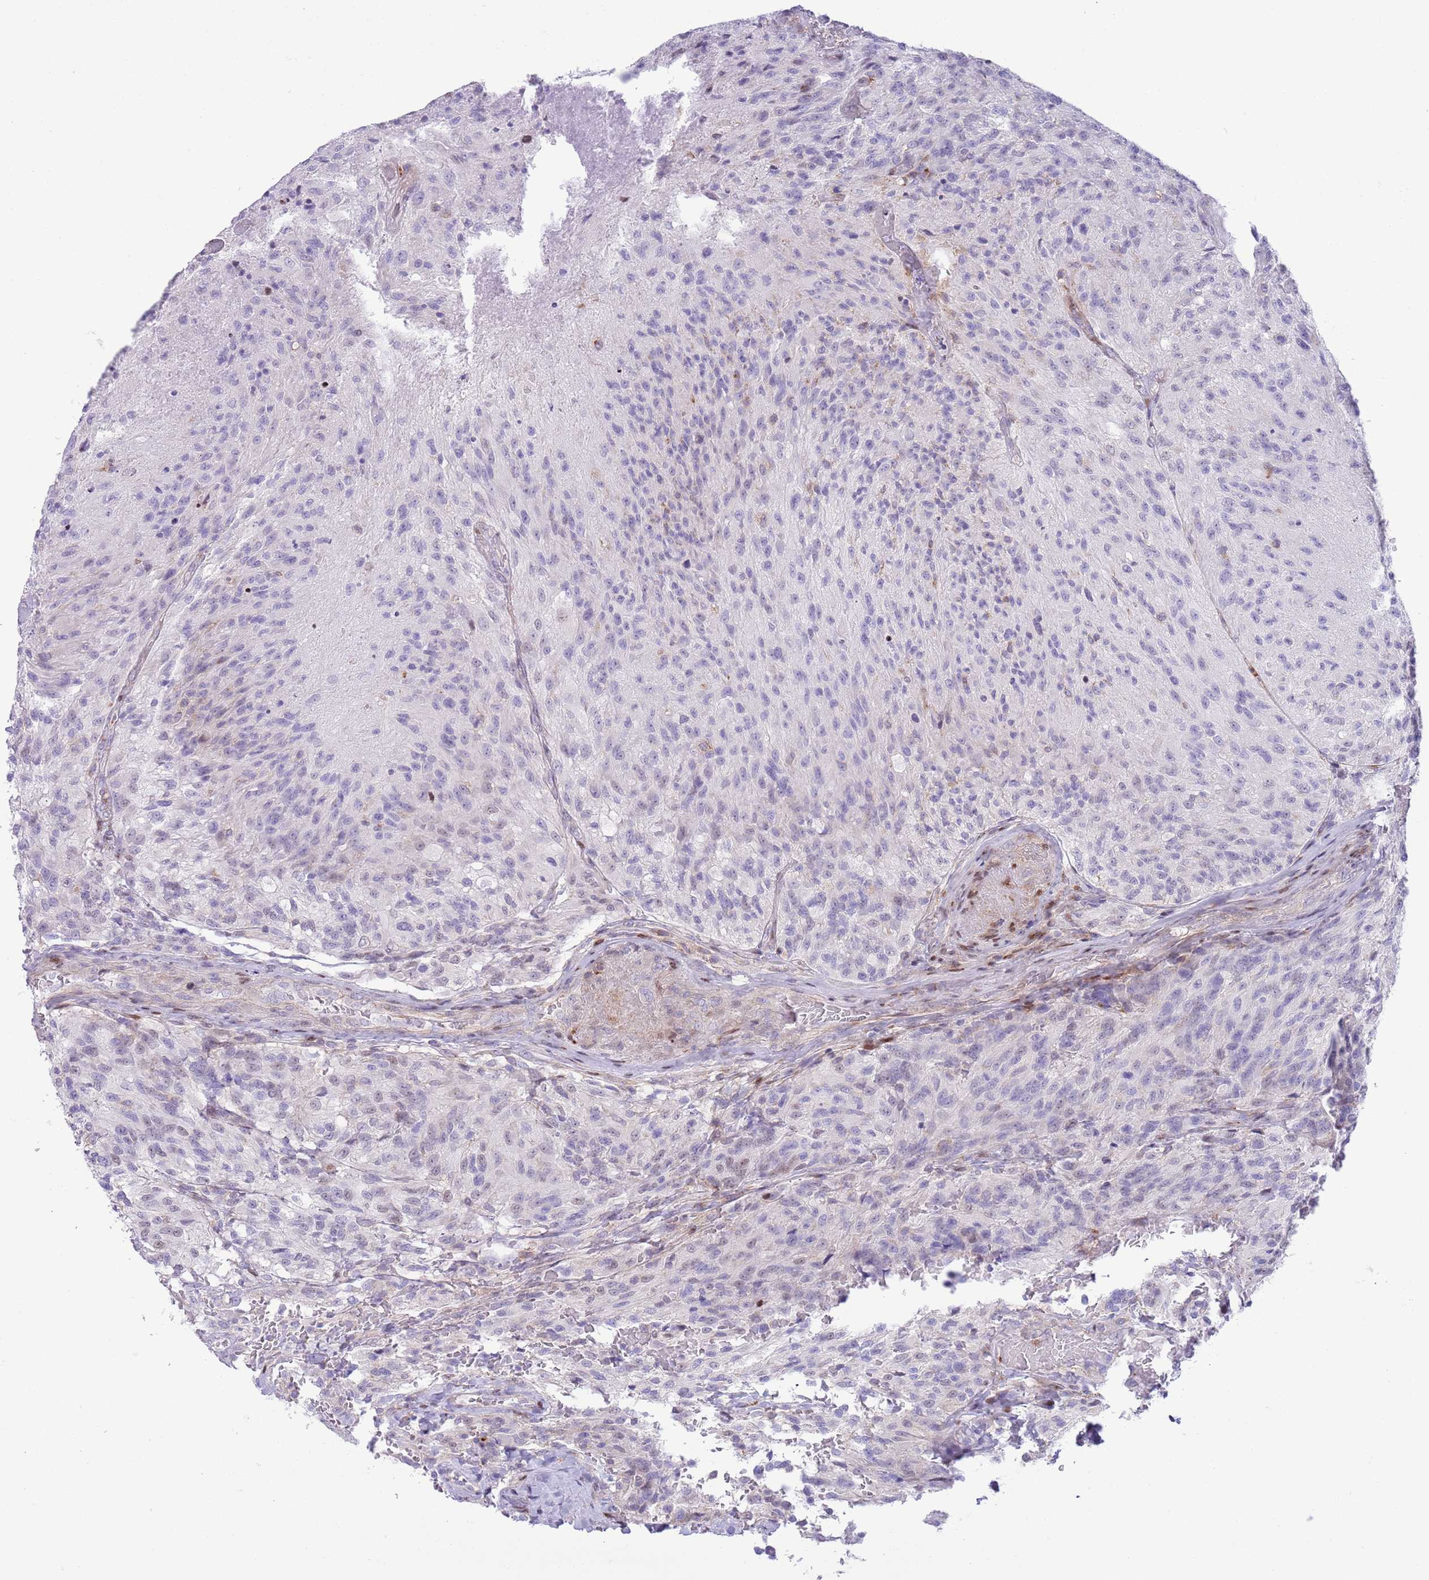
{"staining": {"intensity": "negative", "quantity": "none", "location": "none"}, "tissue": "glioma", "cell_type": "Tumor cells", "image_type": "cancer", "snomed": [{"axis": "morphology", "description": "Normal tissue, NOS"}, {"axis": "morphology", "description": "Glioma, malignant, High grade"}, {"axis": "topography", "description": "Cerebral cortex"}], "caption": "Malignant glioma (high-grade) was stained to show a protein in brown. There is no significant expression in tumor cells. The staining is performed using DAB (3,3'-diaminobenzidine) brown chromogen with nuclei counter-stained in using hematoxylin.", "gene": "ANO8", "patient": {"sex": "male", "age": 56}}